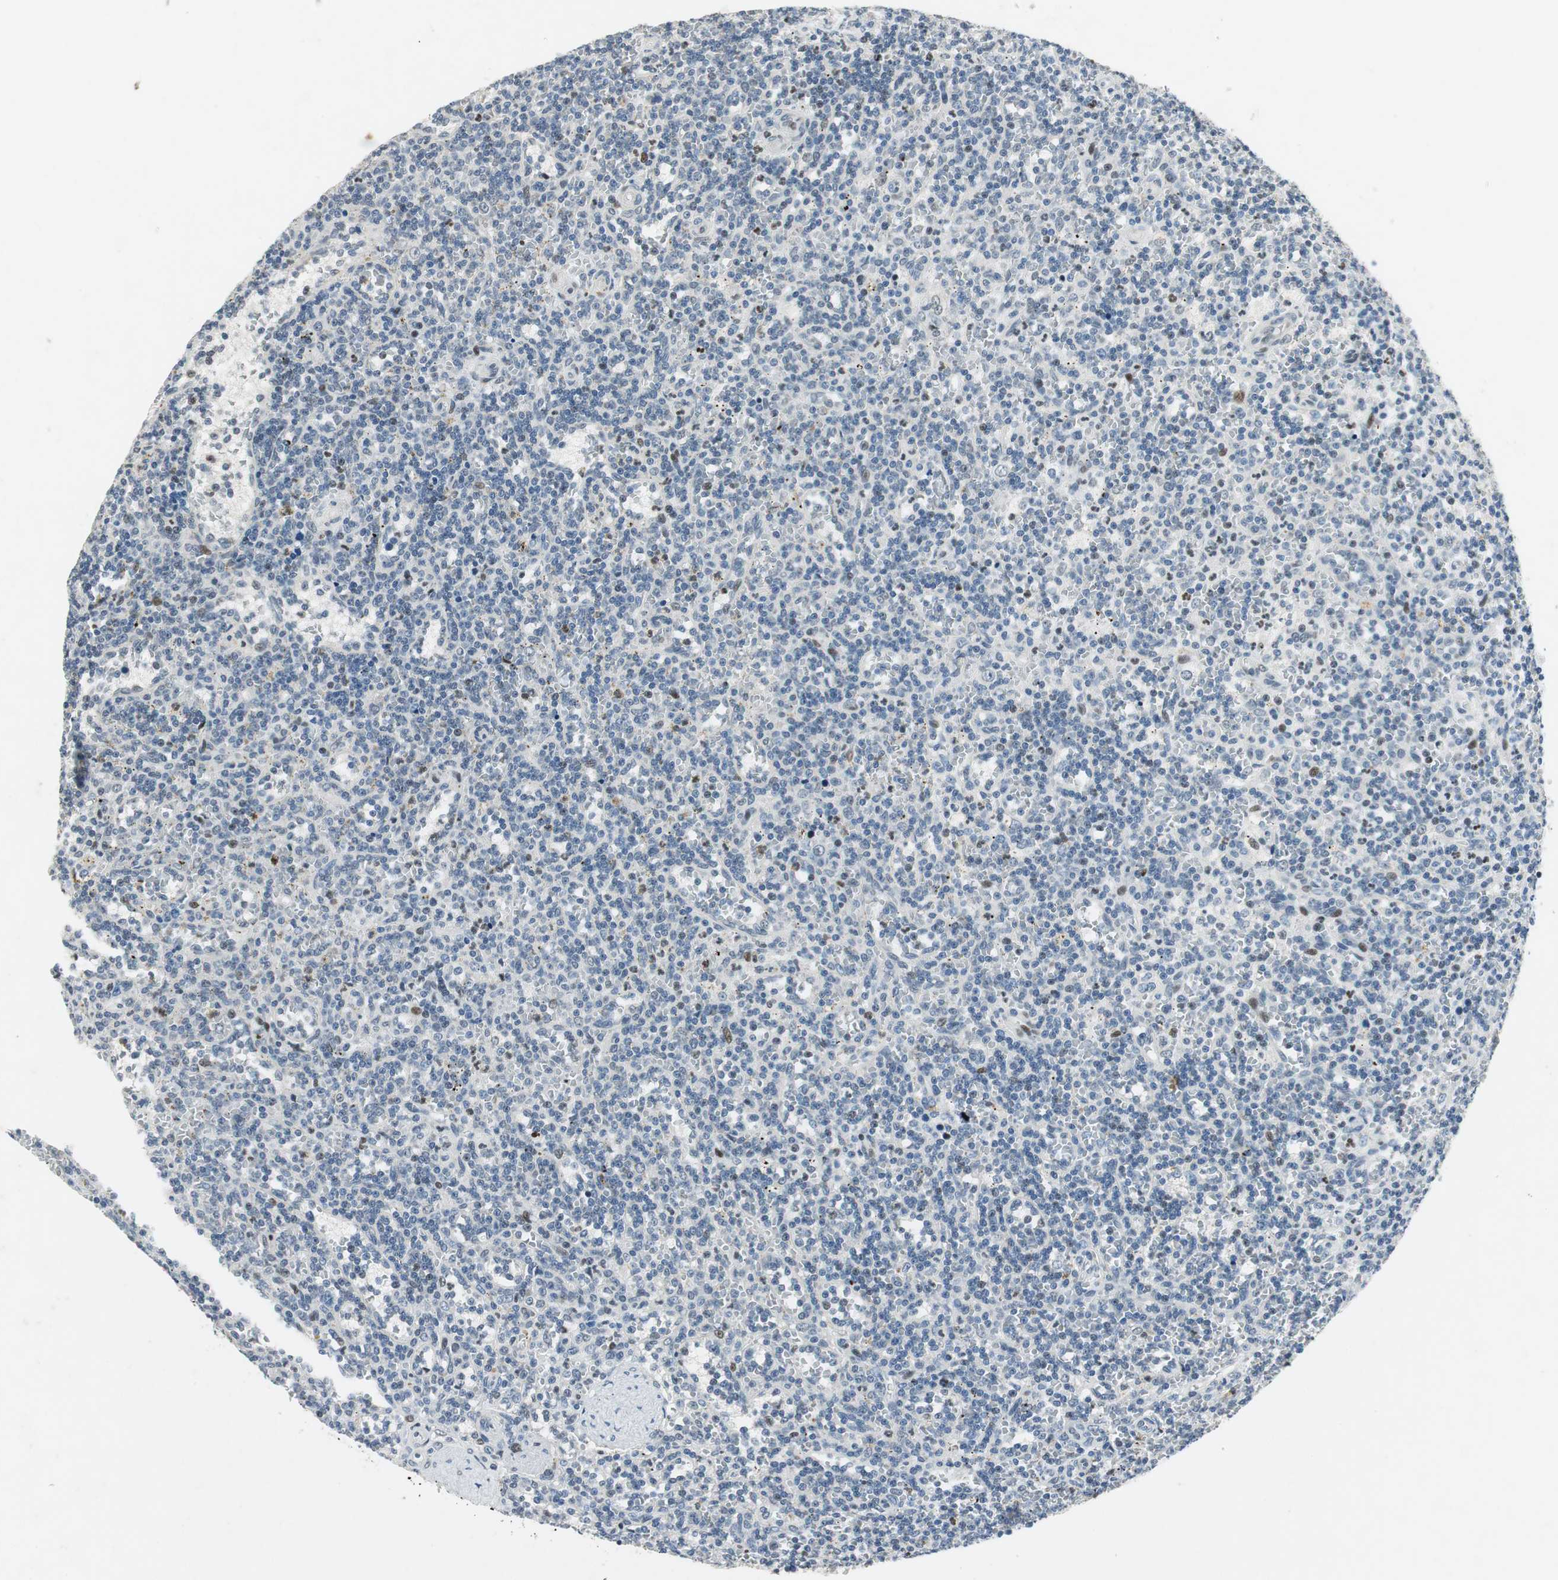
{"staining": {"intensity": "moderate", "quantity": "<25%", "location": "nuclear"}, "tissue": "lymphoma", "cell_type": "Tumor cells", "image_type": "cancer", "snomed": [{"axis": "morphology", "description": "Malignant lymphoma, non-Hodgkin's type, Low grade"}, {"axis": "topography", "description": "Spleen"}], "caption": "Protein expression analysis of human malignant lymphoma, non-Hodgkin's type (low-grade) reveals moderate nuclear positivity in approximately <25% of tumor cells.", "gene": "AJUBA", "patient": {"sex": "male", "age": 73}}